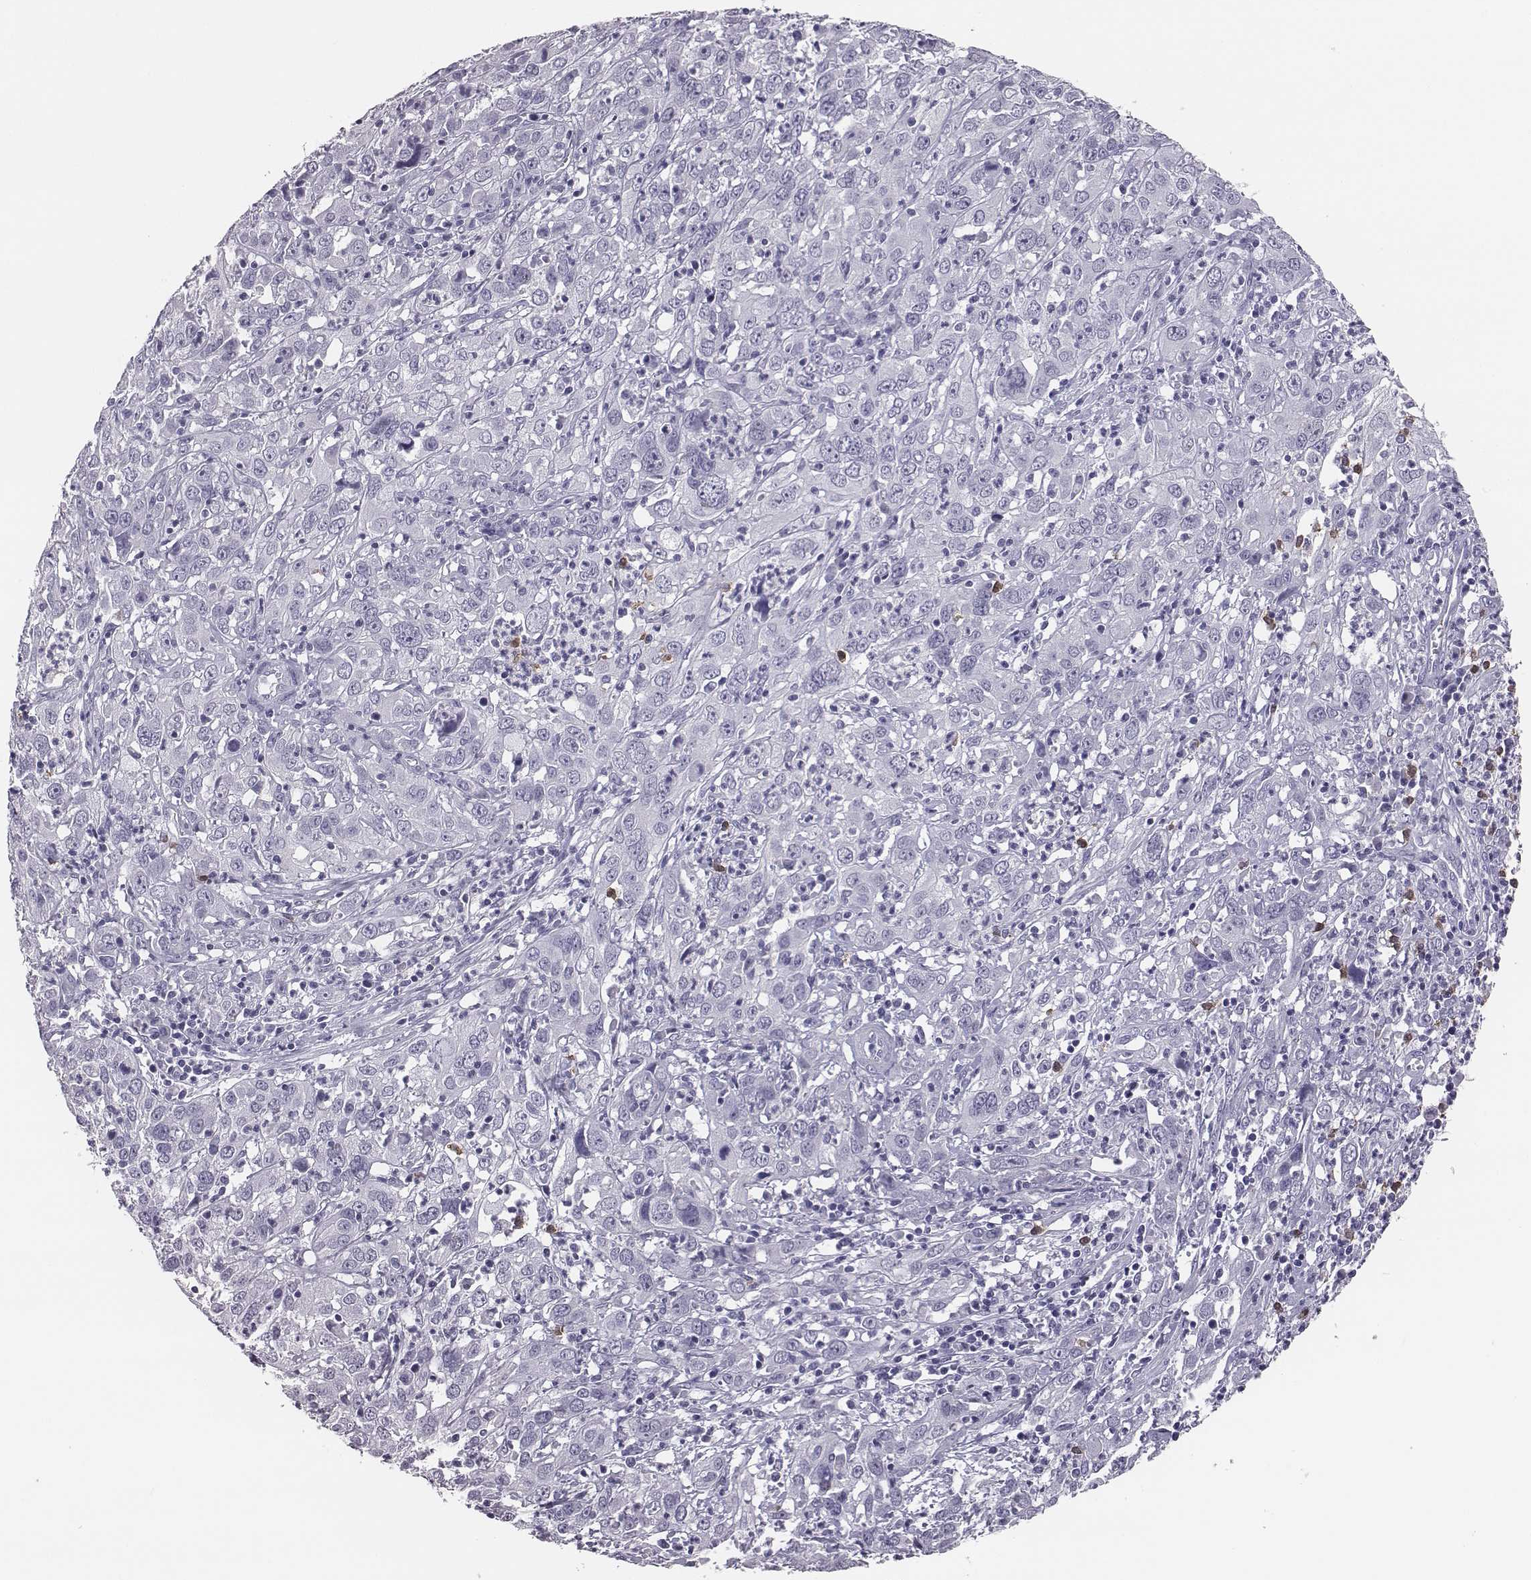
{"staining": {"intensity": "negative", "quantity": "none", "location": "none"}, "tissue": "cervical cancer", "cell_type": "Tumor cells", "image_type": "cancer", "snomed": [{"axis": "morphology", "description": "Squamous cell carcinoma, NOS"}, {"axis": "topography", "description": "Cervix"}], "caption": "Tumor cells show no significant protein staining in cervical squamous cell carcinoma.", "gene": "ACOD1", "patient": {"sex": "female", "age": 32}}